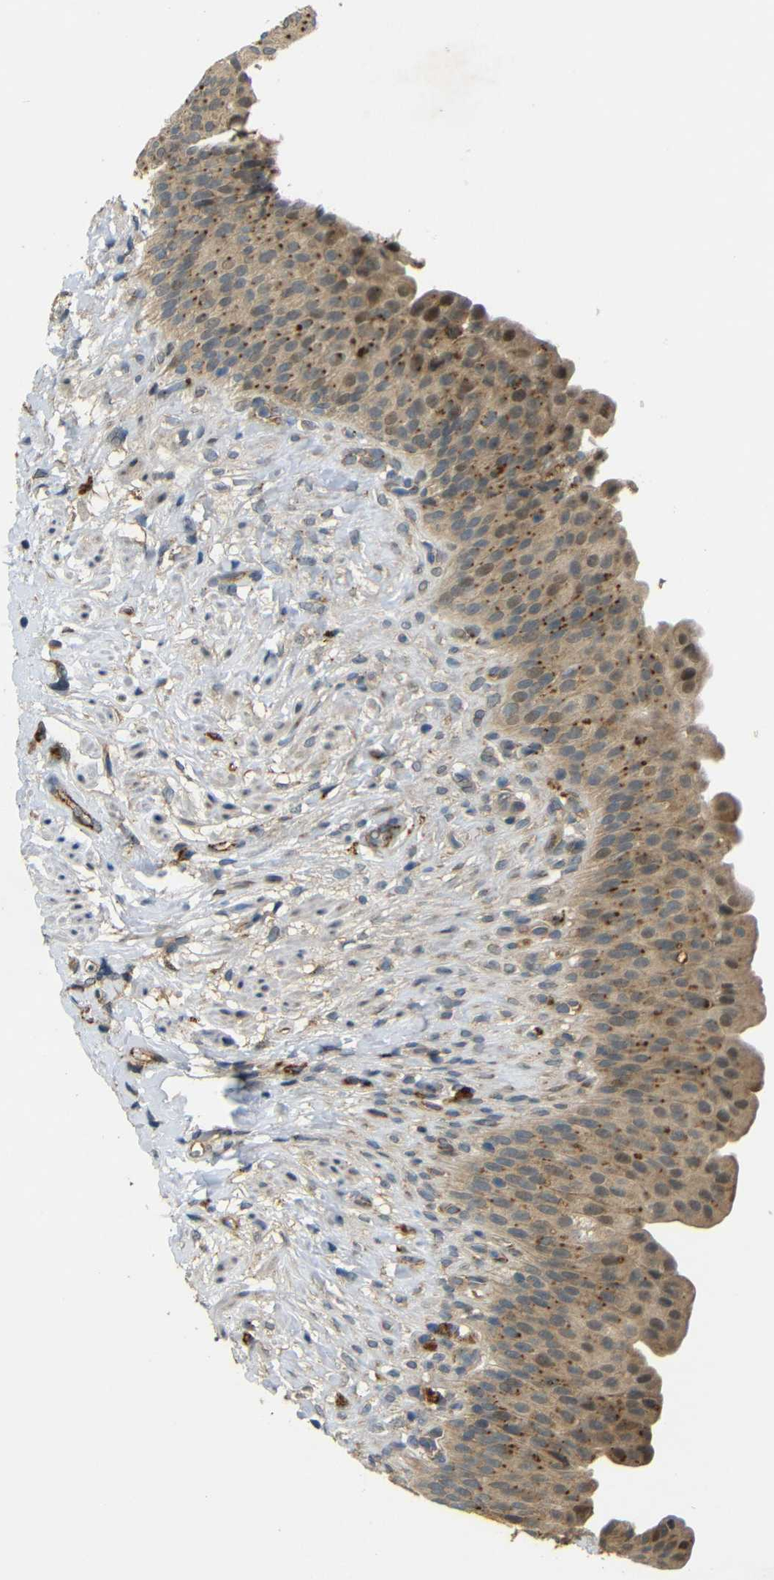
{"staining": {"intensity": "strong", "quantity": ">75%", "location": "cytoplasmic/membranous"}, "tissue": "urinary bladder", "cell_type": "Urothelial cells", "image_type": "normal", "snomed": [{"axis": "morphology", "description": "Normal tissue, NOS"}, {"axis": "topography", "description": "Urinary bladder"}], "caption": "IHC (DAB) staining of unremarkable urinary bladder demonstrates strong cytoplasmic/membranous protein staining in approximately >75% of urothelial cells.", "gene": "ATP7A", "patient": {"sex": "female", "age": 79}}